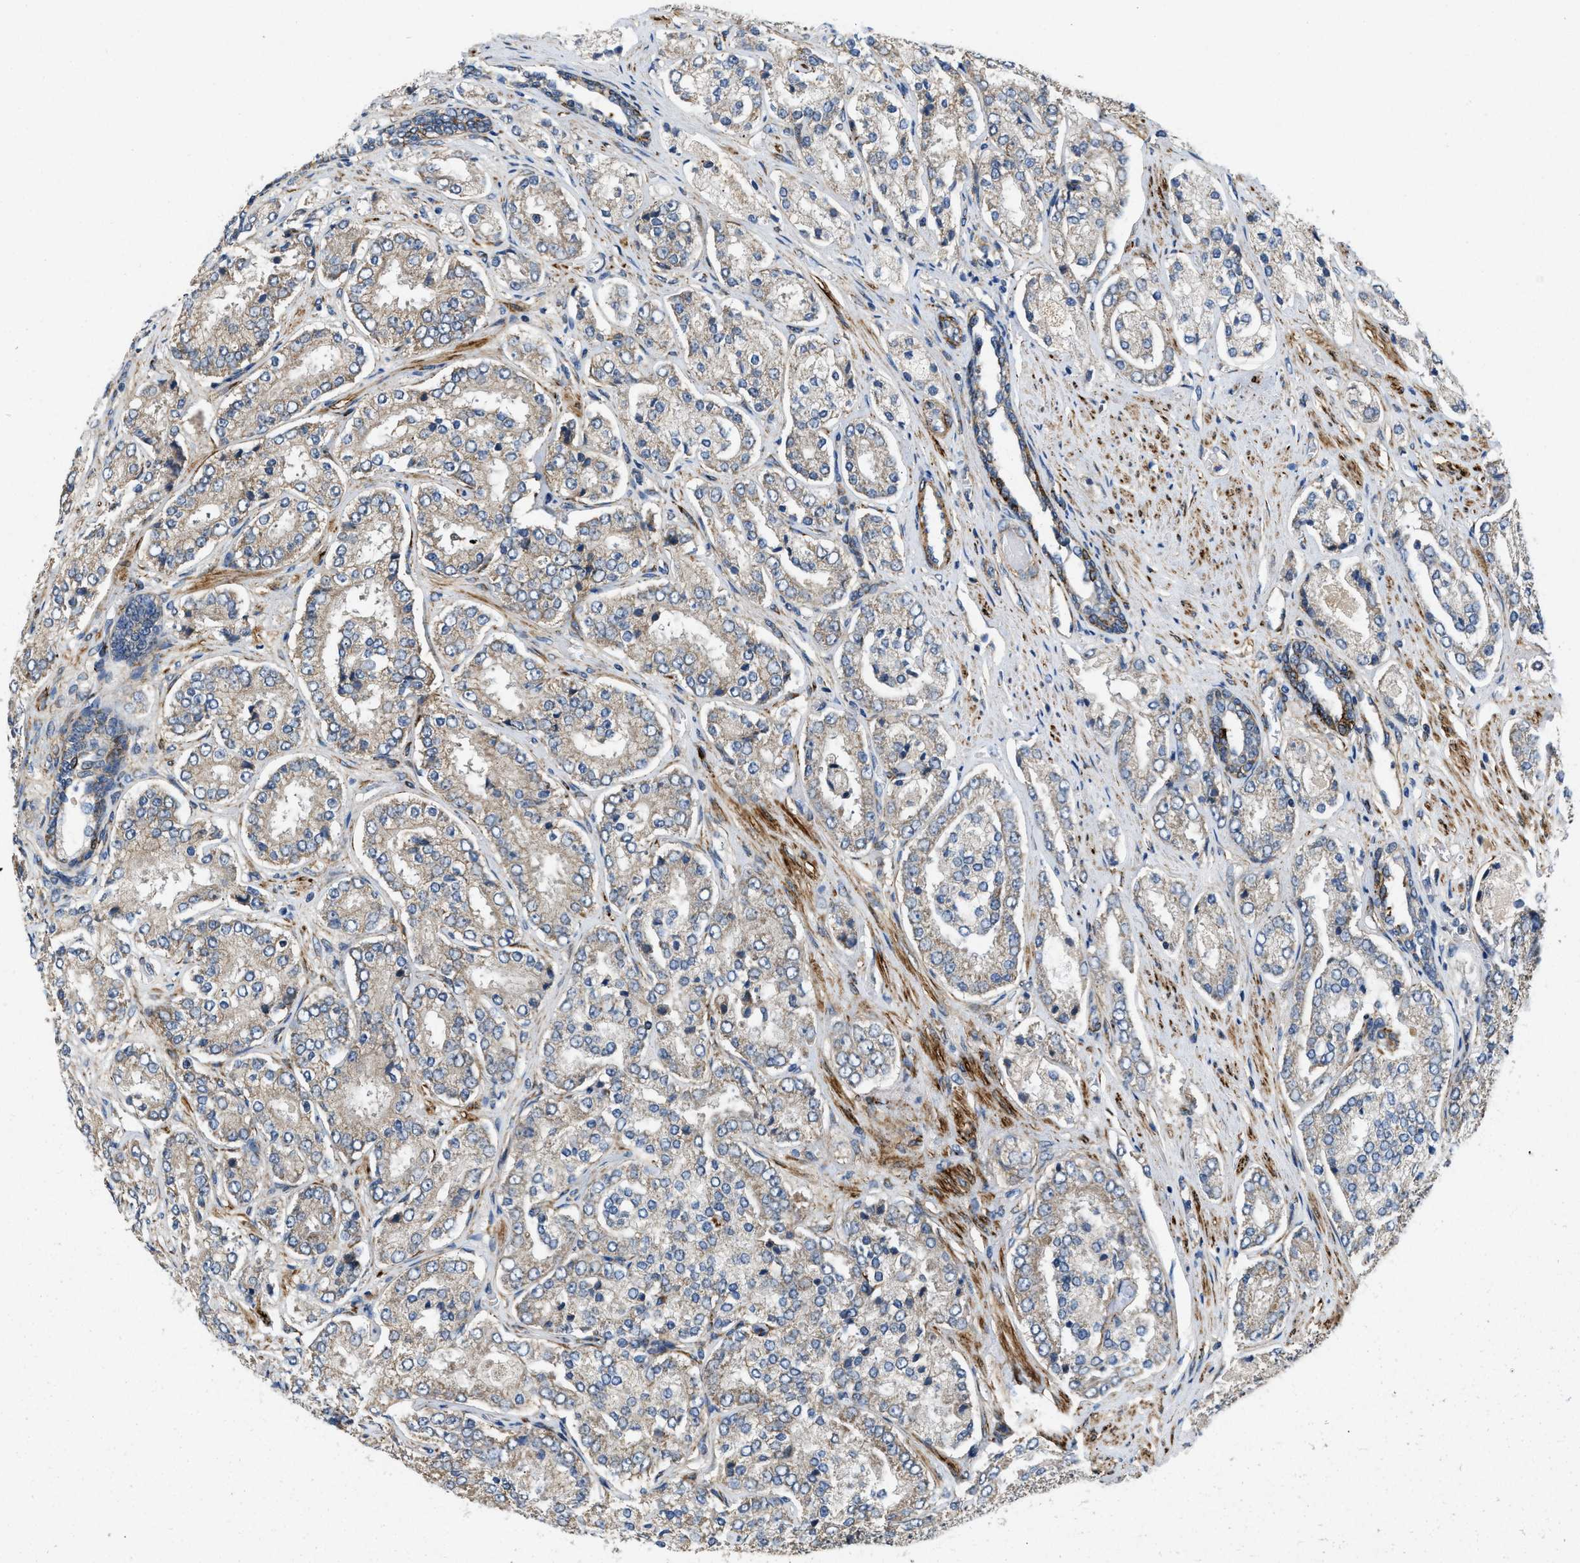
{"staining": {"intensity": "weak", "quantity": "<25%", "location": "cytoplasmic/membranous"}, "tissue": "prostate cancer", "cell_type": "Tumor cells", "image_type": "cancer", "snomed": [{"axis": "morphology", "description": "Adenocarcinoma, High grade"}, {"axis": "topography", "description": "Prostate"}], "caption": "The photomicrograph exhibits no significant expression in tumor cells of prostate adenocarcinoma (high-grade).", "gene": "ZNF599", "patient": {"sex": "male", "age": 65}}